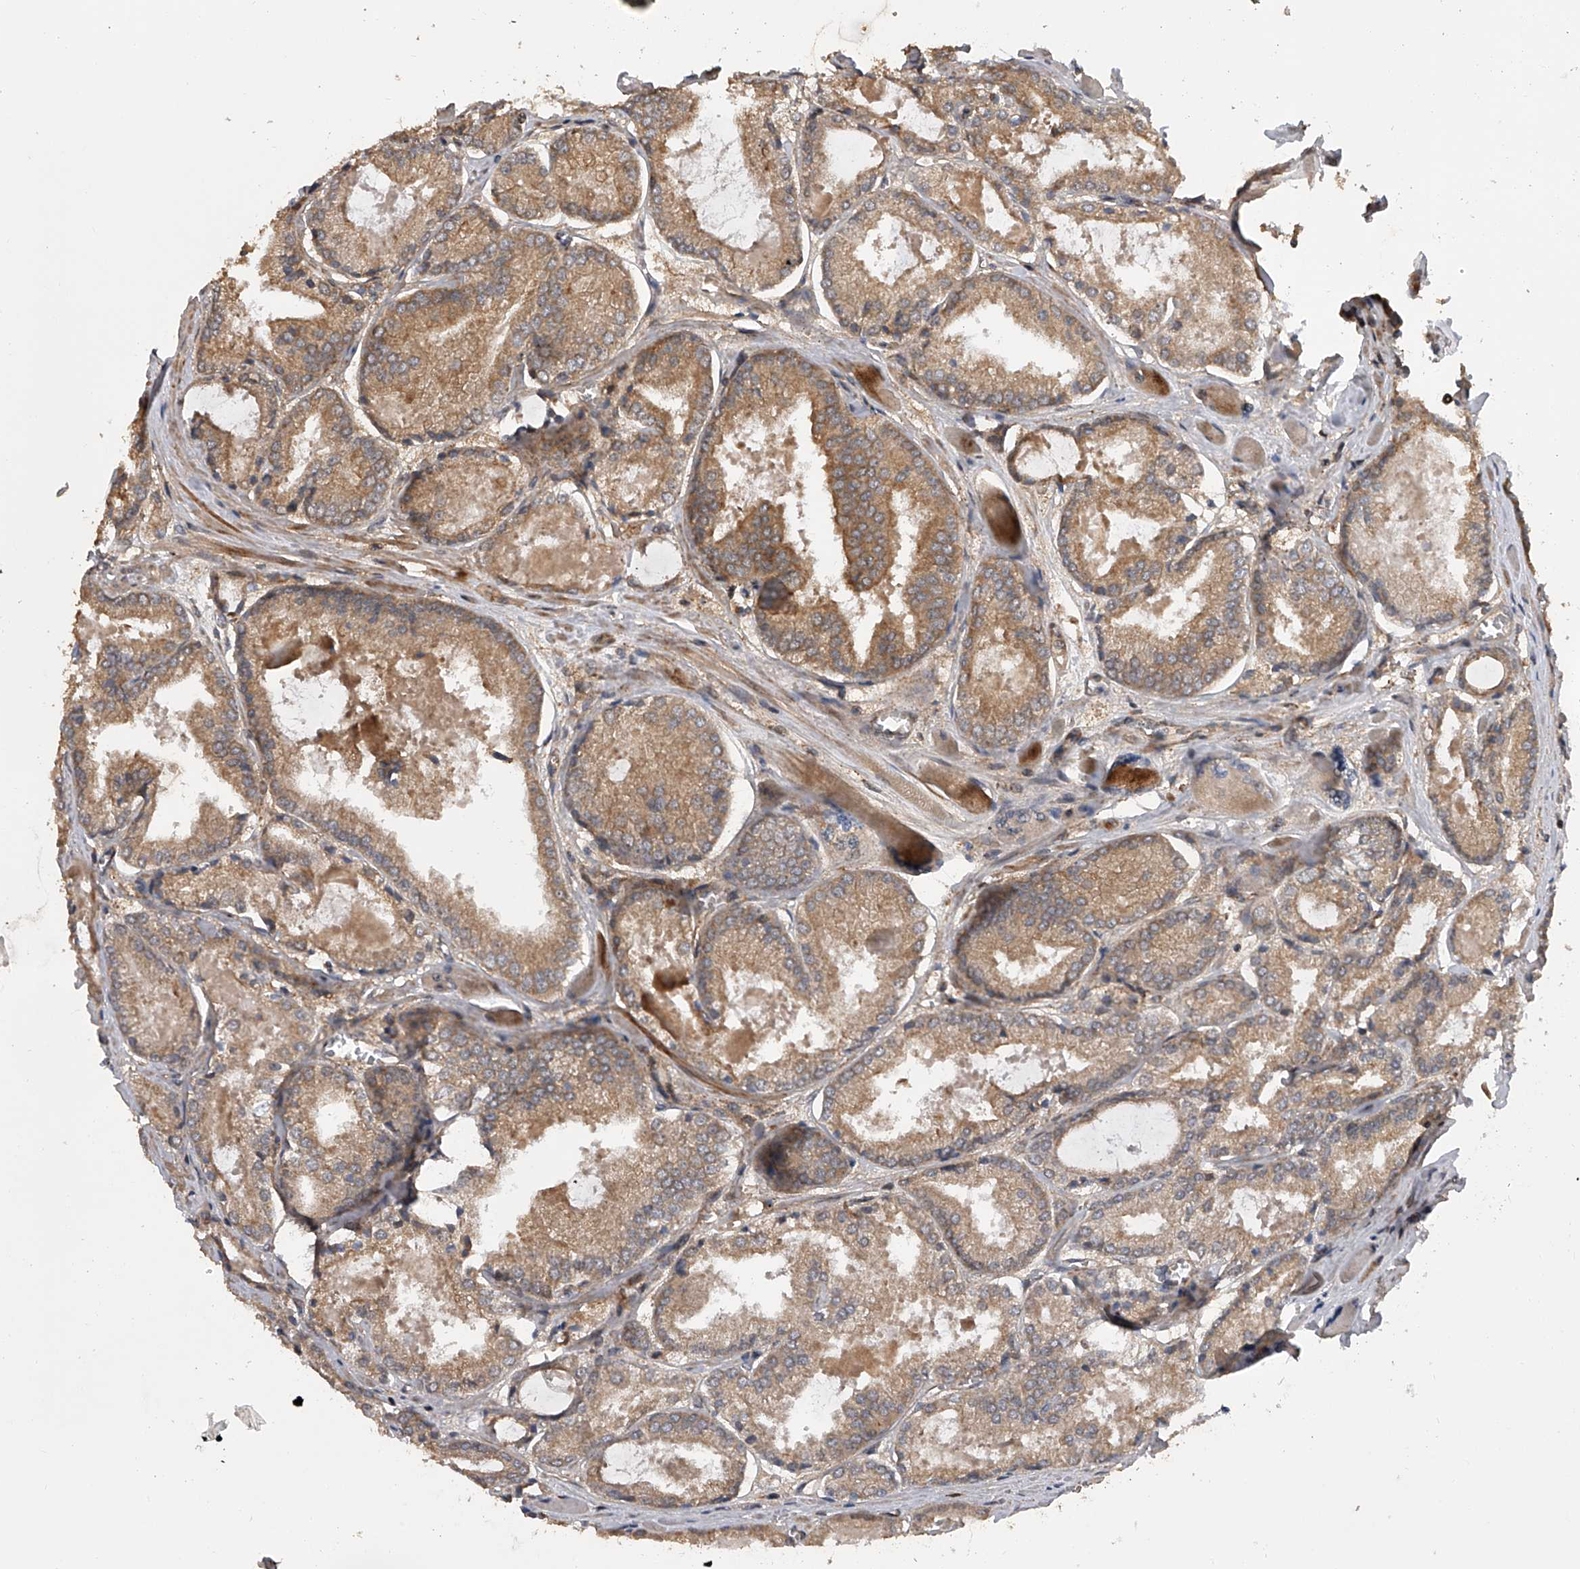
{"staining": {"intensity": "moderate", "quantity": ">75%", "location": "cytoplasmic/membranous"}, "tissue": "prostate cancer", "cell_type": "Tumor cells", "image_type": "cancer", "snomed": [{"axis": "morphology", "description": "Adenocarcinoma, Low grade"}, {"axis": "topography", "description": "Prostate"}], "caption": "Protein staining exhibits moderate cytoplasmic/membranous expression in about >75% of tumor cells in prostate cancer.", "gene": "USP47", "patient": {"sex": "male", "age": 67}}